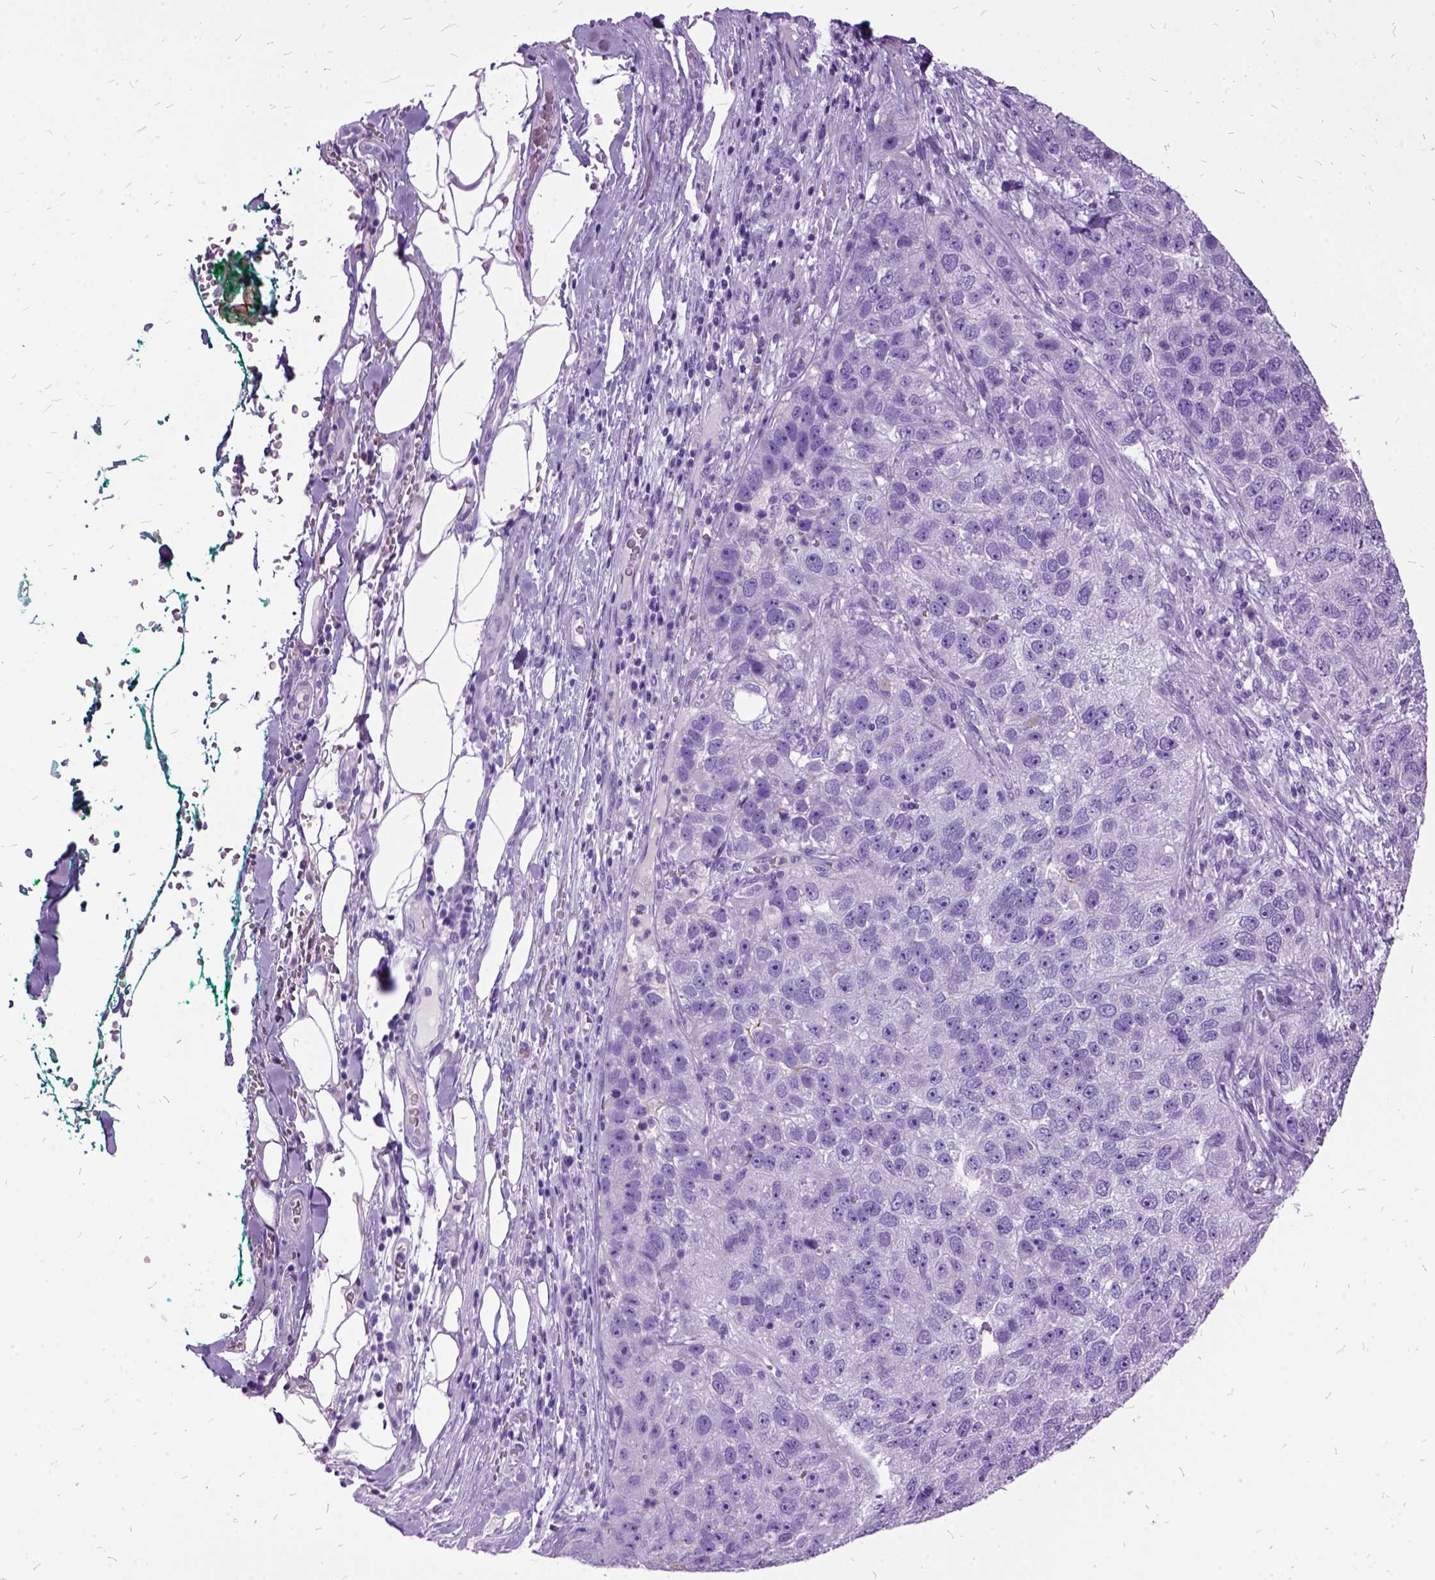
{"staining": {"intensity": "negative", "quantity": "none", "location": "none"}, "tissue": "pancreatic cancer", "cell_type": "Tumor cells", "image_type": "cancer", "snomed": [{"axis": "morphology", "description": "Adenocarcinoma, NOS"}, {"axis": "topography", "description": "Pancreas"}], "caption": "Tumor cells show no significant expression in pancreatic cancer (adenocarcinoma). (Brightfield microscopy of DAB (3,3'-diaminobenzidine) IHC at high magnification).", "gene": "MME", "patient": {"sex": "female", "age": 61}}